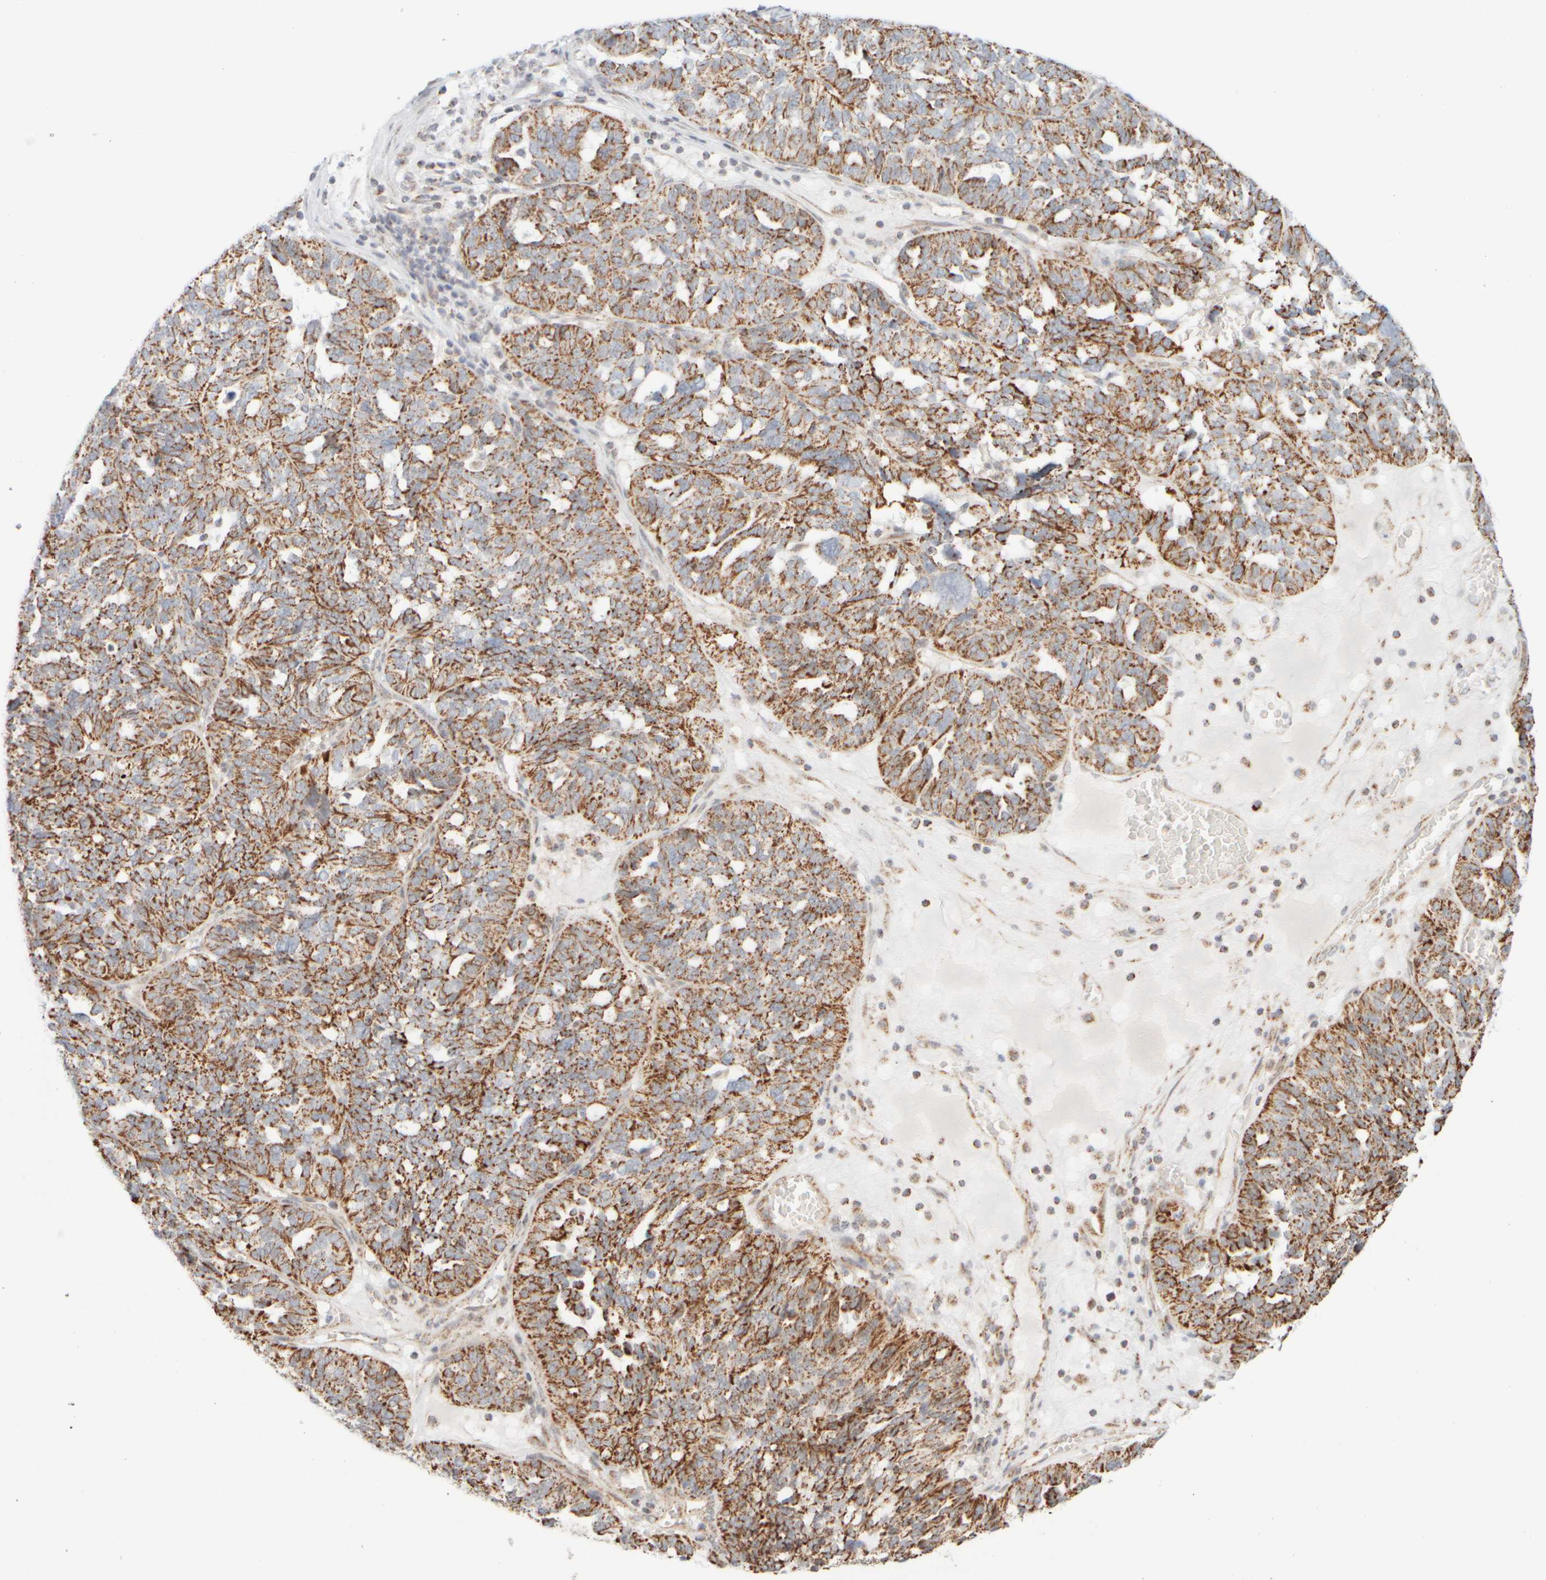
{"staining": {"intensity": "moderate", "quantity": ">75%", "location": "cytoplasmic/membranous"}, "tissue": "ovarian cancer", "cell_type": "Tumor cells", "image_type": "cancer", "snomed": [{"axis": "morphology", "description": "Cystadenocarcinoma, serous, NOS"}, {"axis": "topography", "description": "Ovary"}], "caption": "IHC histopathology image of serous cystadenocarcinoma (ovarian) stained for a protein (brown), which displays medium levels of moderate cytoplasmic/membranous expression in approximately >75% of tumor cells.", "gene": "PPM1K", "patient": {"sex": "female", "age": 59}}